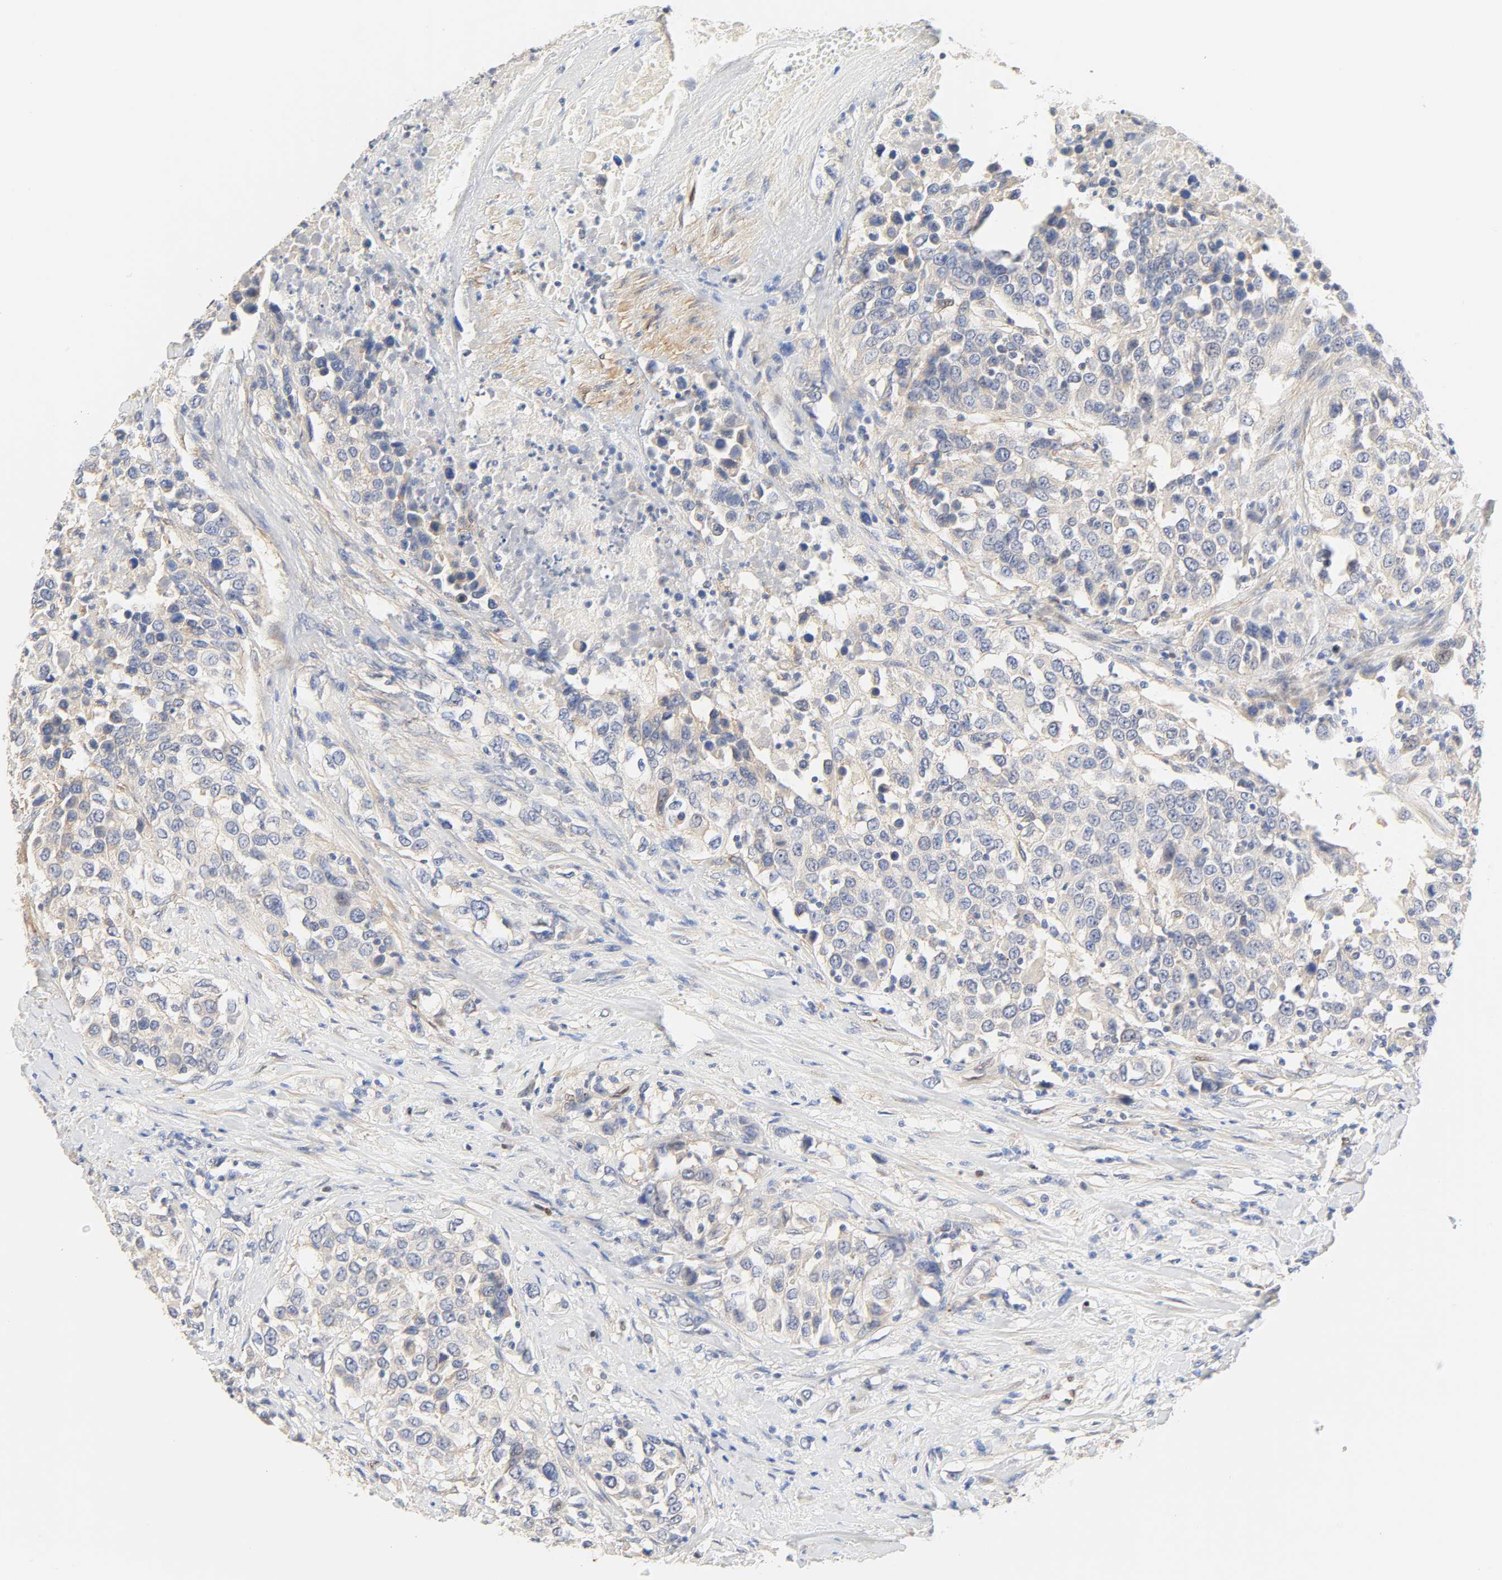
{"staining": {"intensity": "negative", "quantity": "none", "location": "none"}, "tissue": "urothelial cancer", "cell_type": "Tumor cells", "image_type": "cancer", "snomed": [{"axis": "morphology", "description": "Urothelial carcinoma, High grade"}, {"axis": "topography", "description": "Urinary bladder"}], "caption": "The micrograph reveals no staining of tumor cells in urothelial carcinoma (high-grade).", "gene": "BORCS8-MEF2B", "patient": {"sex": "female", "age": 80}}